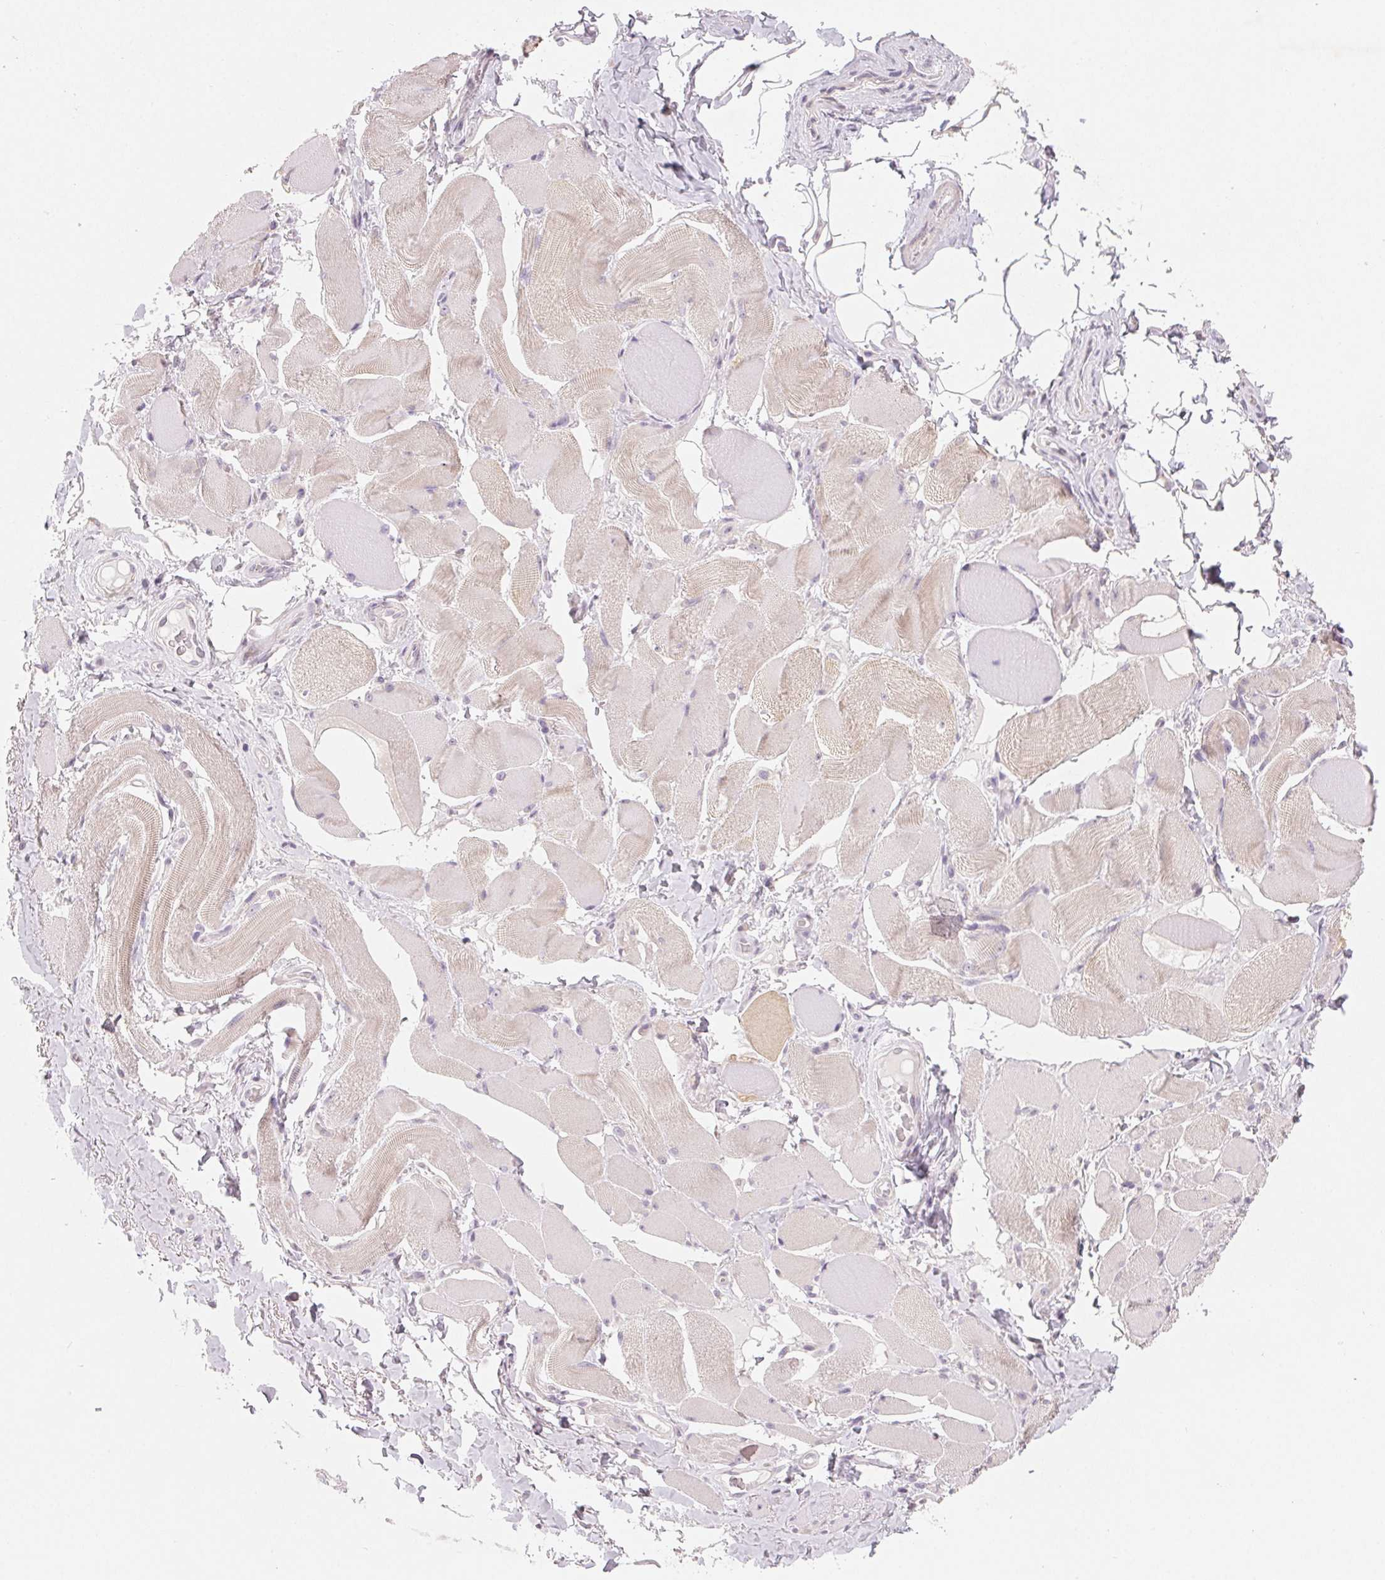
{"staining": {"intensity": "weak", "quantity": "25%-75%", "location": "cytoplasmic/membranous"}, "tissue": "skeletal muscle", "cell_type": "Myocytes", "image_type": "normal", "snomed": [{"axis": "morphology", "description": "Normal tissue, NOS"}, {"axis": "topography", "description": "Skeletal muscle"}, {"axis": "topography", "description": "Anal"}, {"axis": "topography", "description": "Peripheral nerve tissue"}], "caption": "Immunohistochemical staining of normal human skeletal muscle displays weak cytoplasmic/membranous protein expression in approximately 25%-75% of myocytes.", "gene": "MYBL1", "patient": {"sex": "male", "age": 53}}